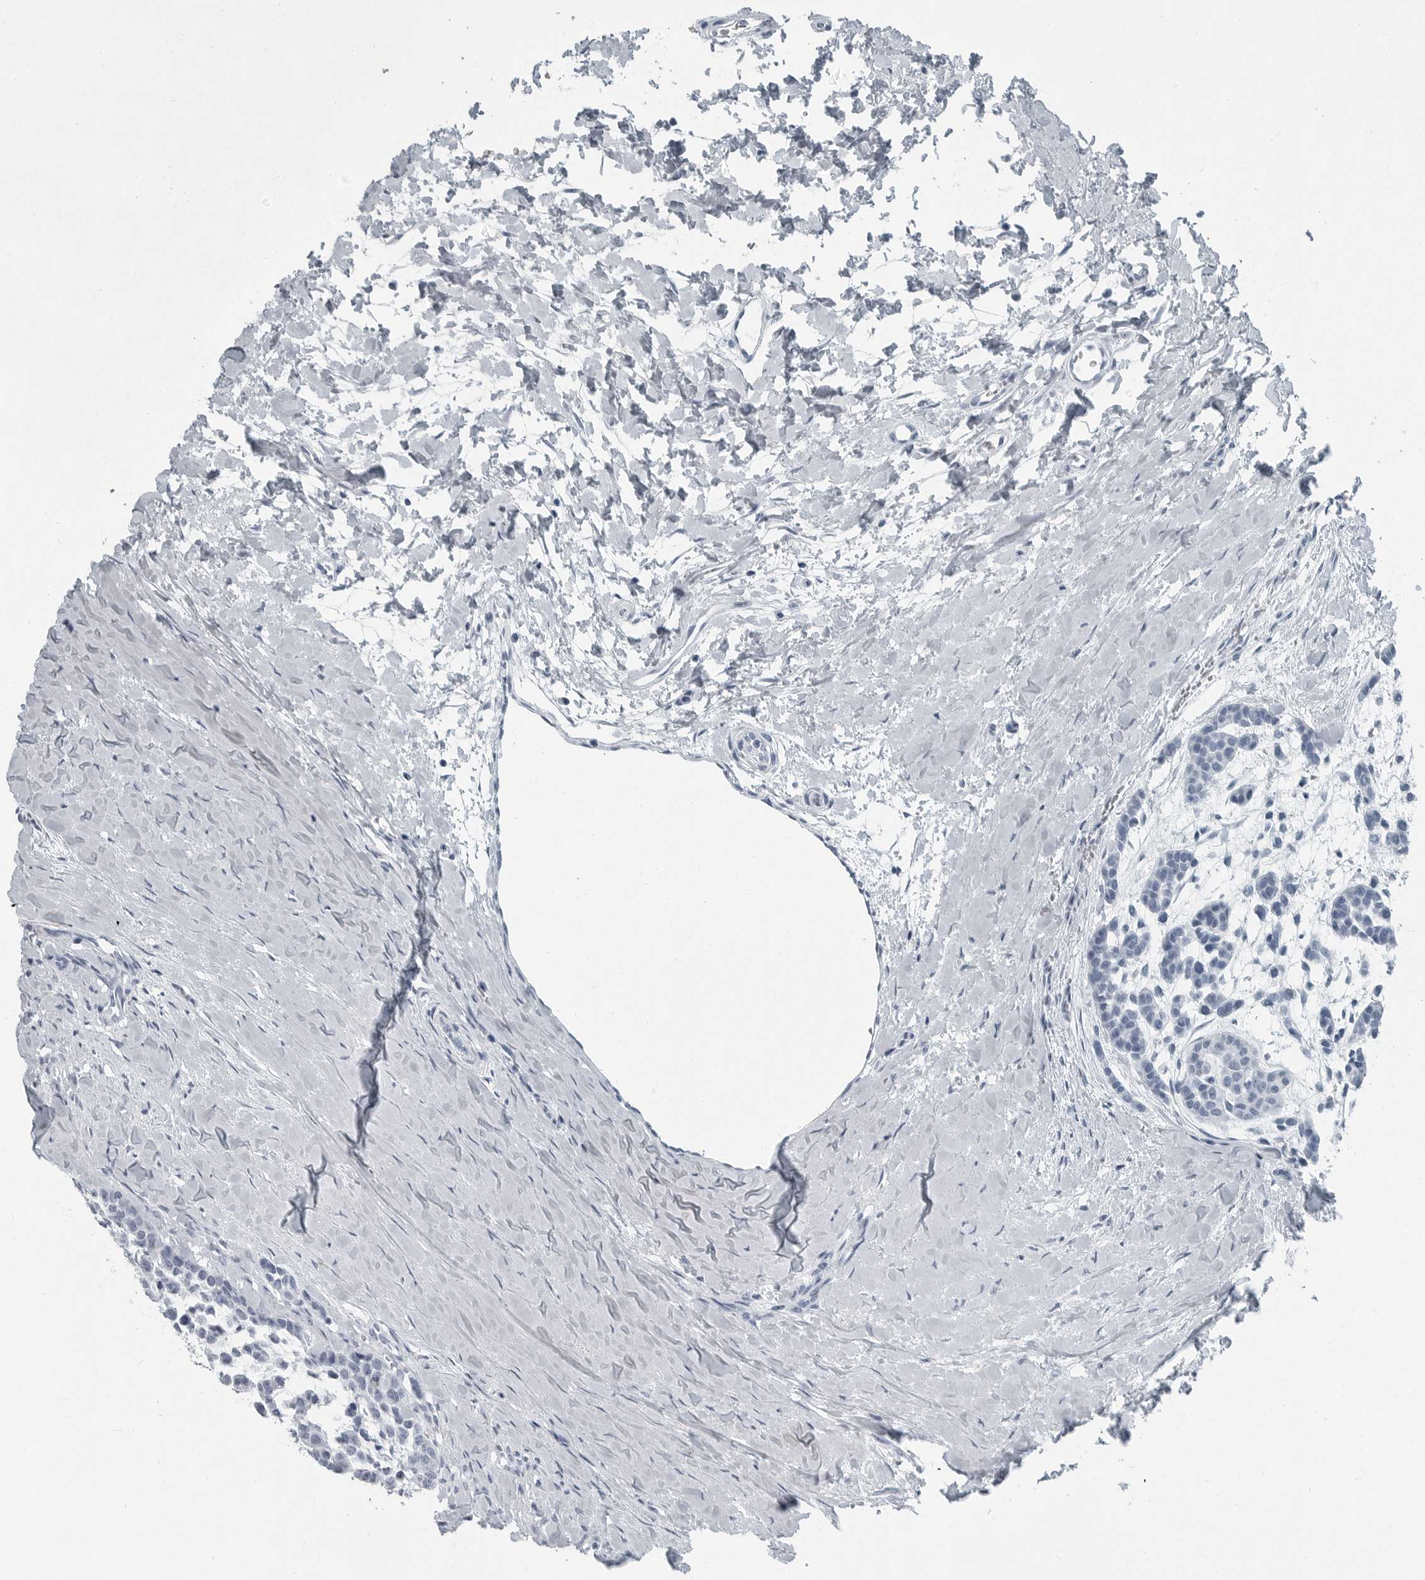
{"staining": {"intensity": "negative", "quantity": "none", "location": "none"}, "tissue": "head and neck cancer", "cell_type": "Tumor cells", "image_type": "cancer", "snomed": [{"axis": "morphology", "description": "Adenocarcinoma, NOS"}, {"axis": "morphology", "description": "Adenoma, NOS"}, {"axis": "topography", "description": "Head-Neck"}], "caption": "Immunohistochemical staining of human adenoma (head and neck) displays no significant staining in tumor cells.", "gene": "FABP6", "patient": {"sex": "female", "age": 55}}